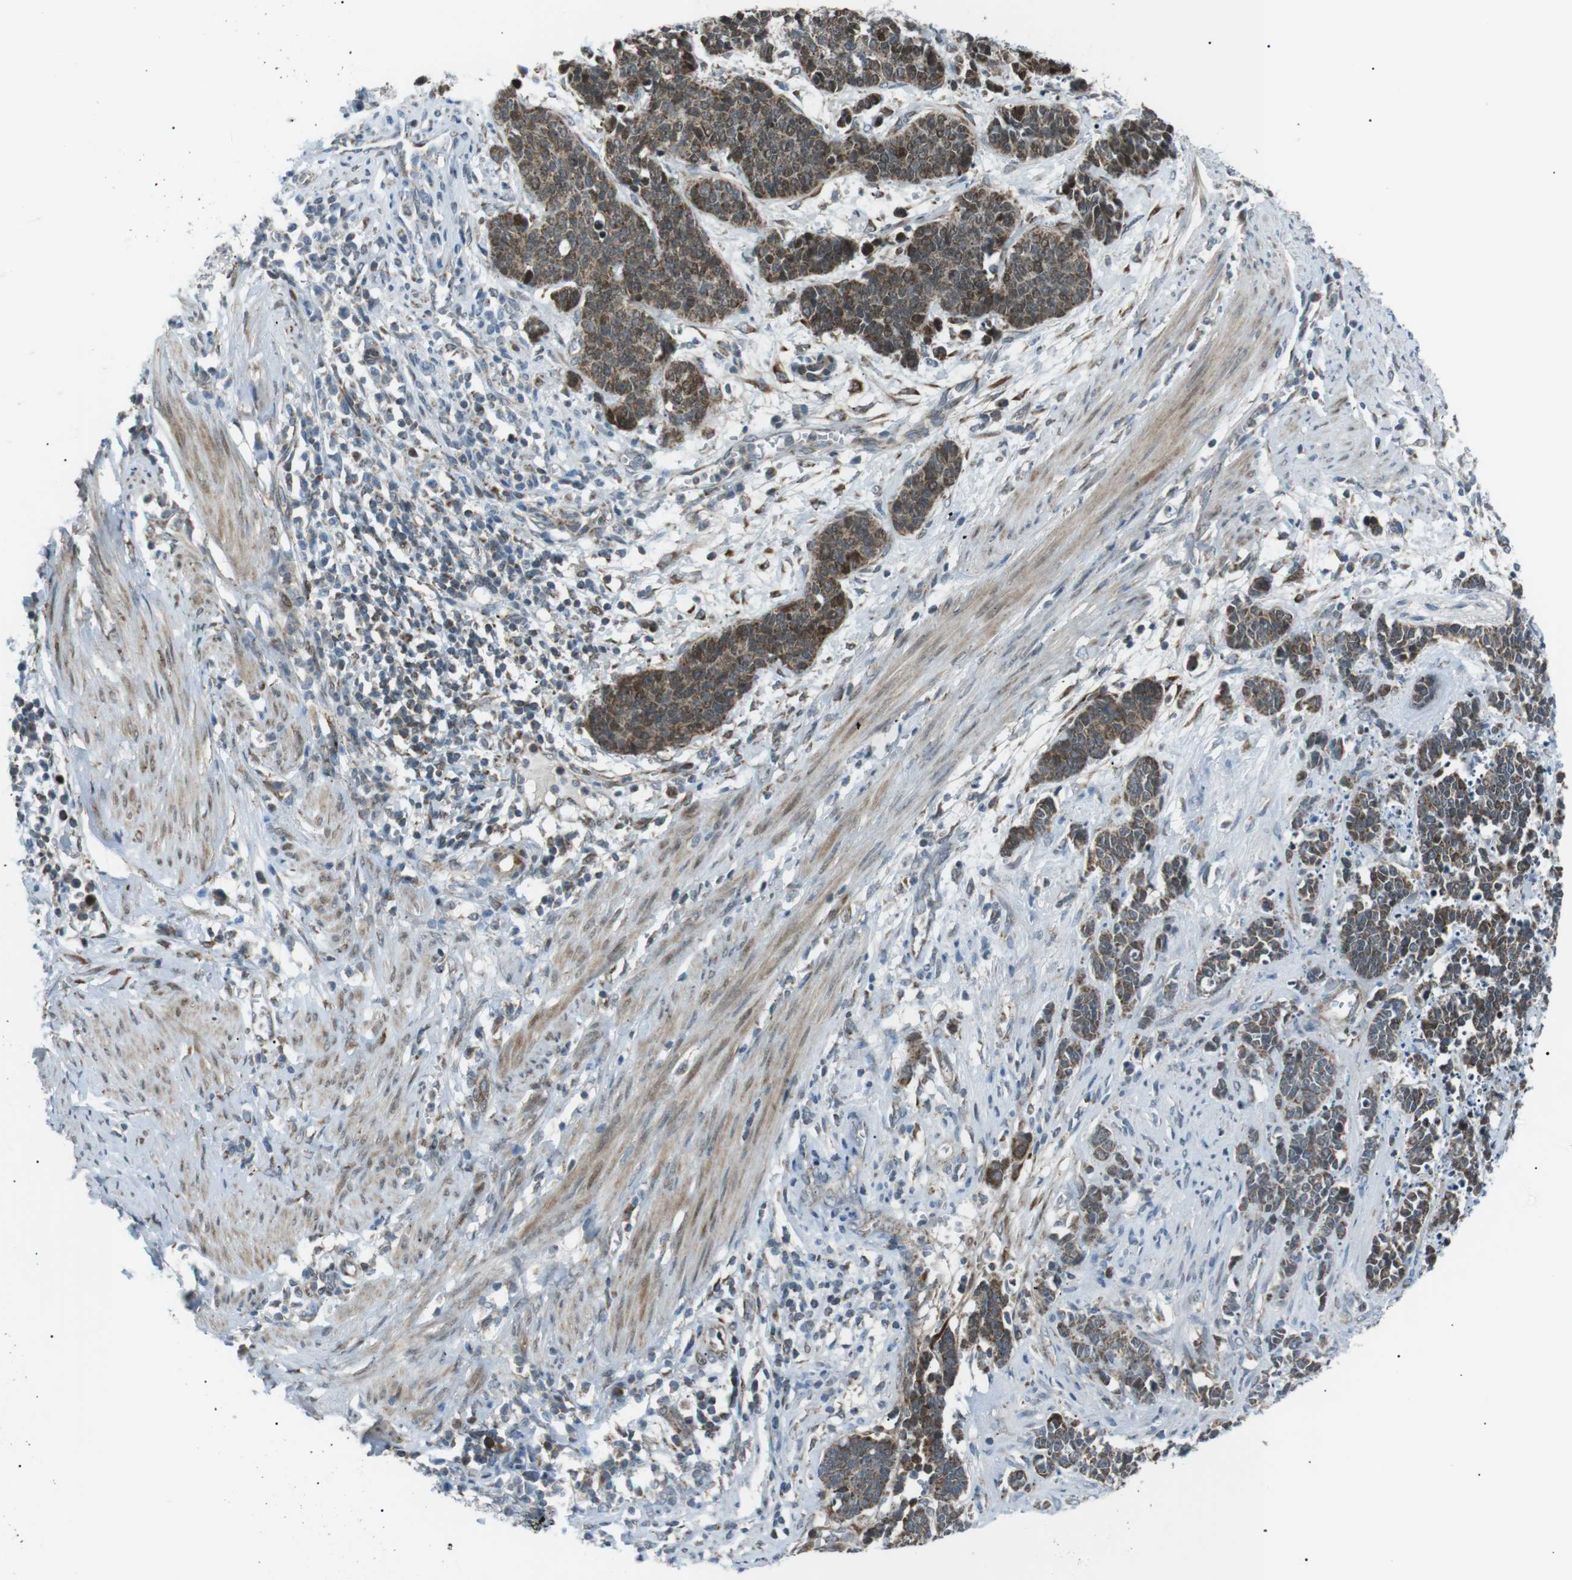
{"staining": {"intensity": "strong", "quantity": ">75%", "location": "cytoplasmic/membranous"}, "tissue": "cervical cancer", "cell_type": "Tumor cells", "image_type": "cancer", "snomed": [{"axis": "morphology", "description": "Squamous cell carcinoma, NOS"}, {"axis": "topography", "description": "Cervix"}], "caption": "Immunohistochemical staining of human cervical squamous cell carcinoma displays high levels of strong cytoplasmic/membranous protein expression in about >75% of tumor cells.", "gene": "ARID5B", "patient": {"sex": "female", "age": 35}}